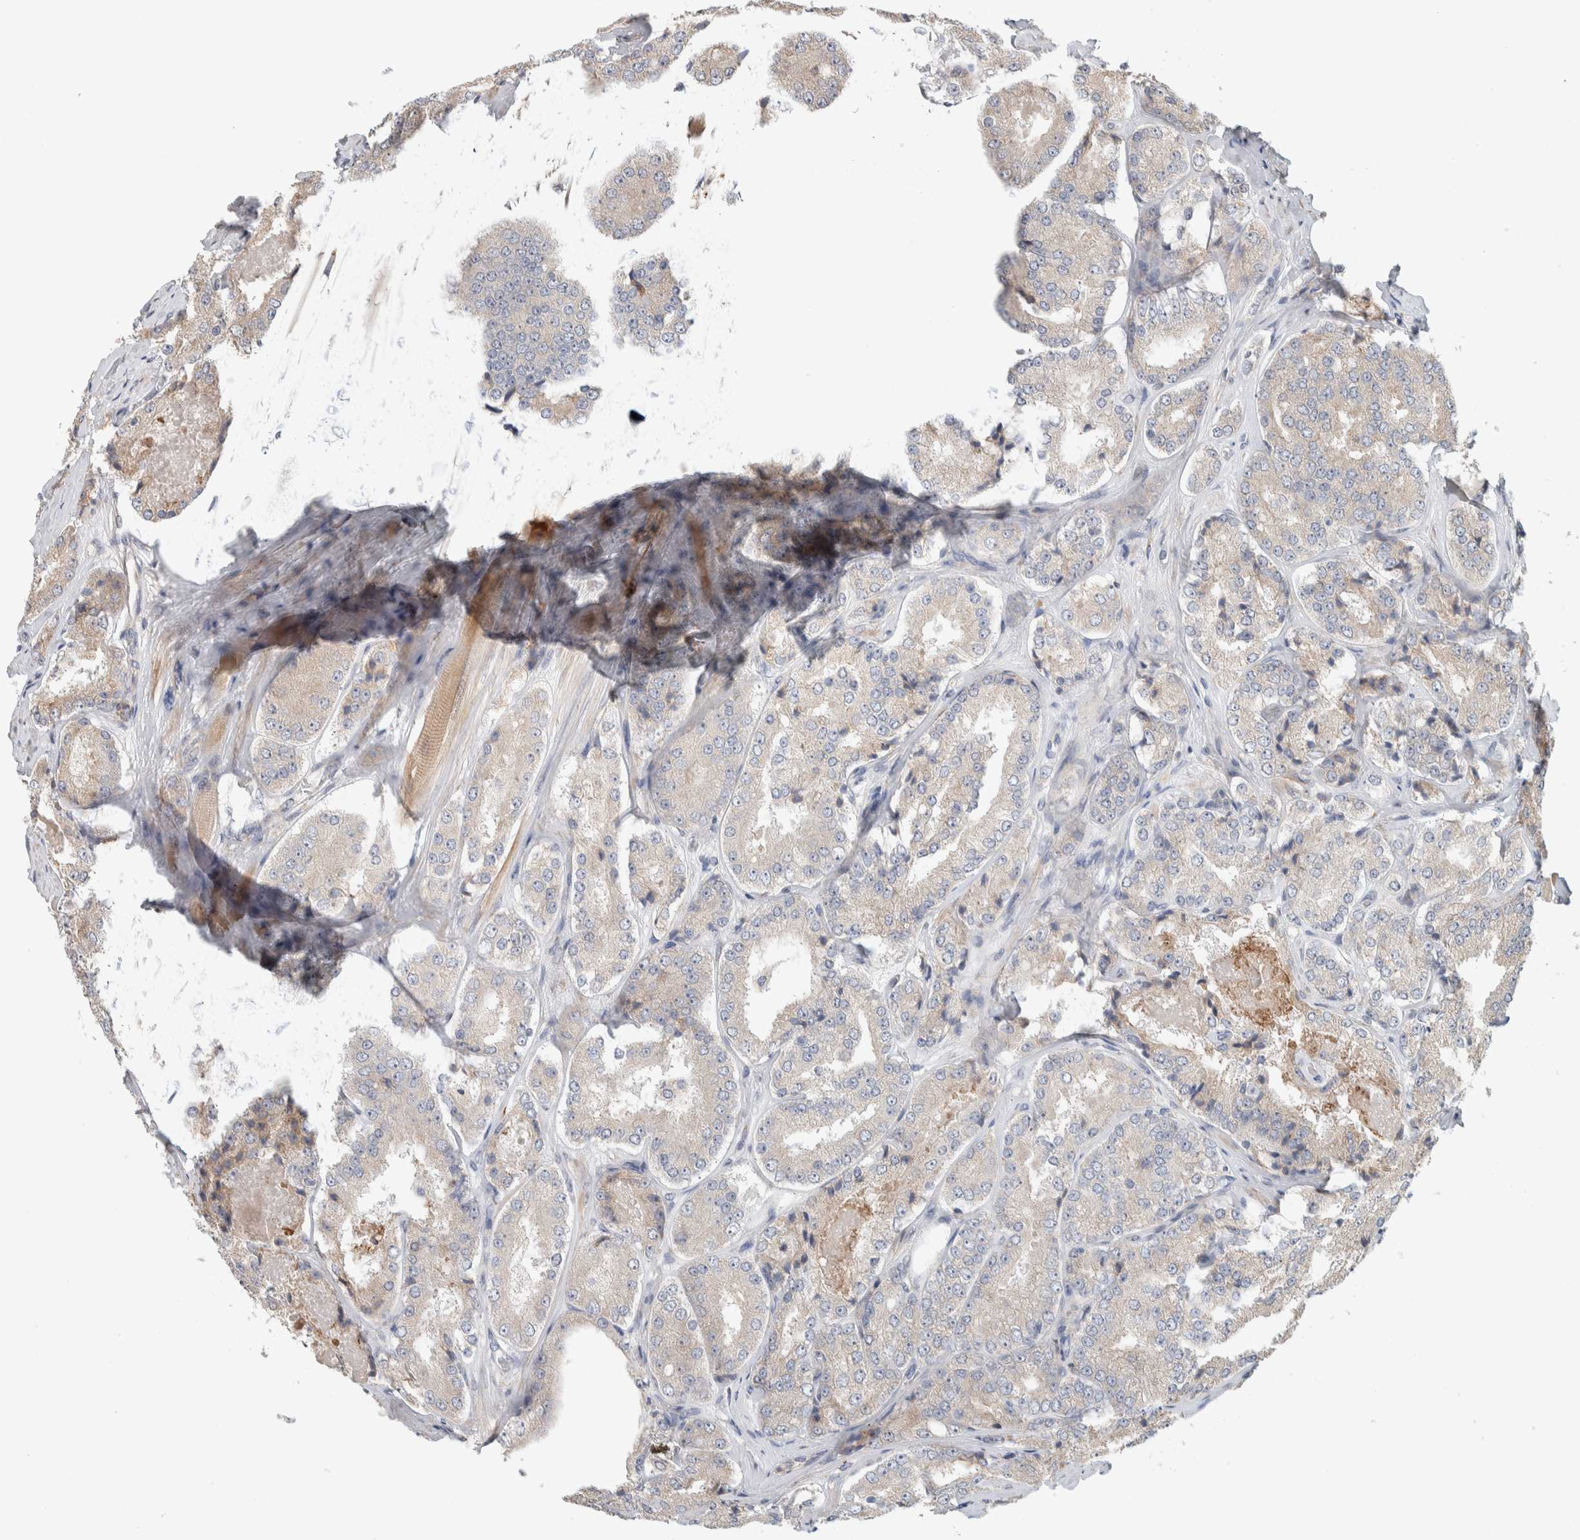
{"staining": {"intensity": "weak", "quantity": "<25%", "location": "cytoplasmic/membranous"}, "tissue": "prostate cancer", "cell_type": "Tumor cells", "image_type": "cancer", "snomed": [{"axis": "morphology", "description": "Adenocarcinoma, High grade"}, {"axis": "topography", "description": "Prostate"}], "caption": "This is a image of IHC staining of high-grade adenocarcinoma (prostate), which shows no staining in tumor cells.", "gene": "ADCY8", "patient": {"sex": "male", "age": 65}}